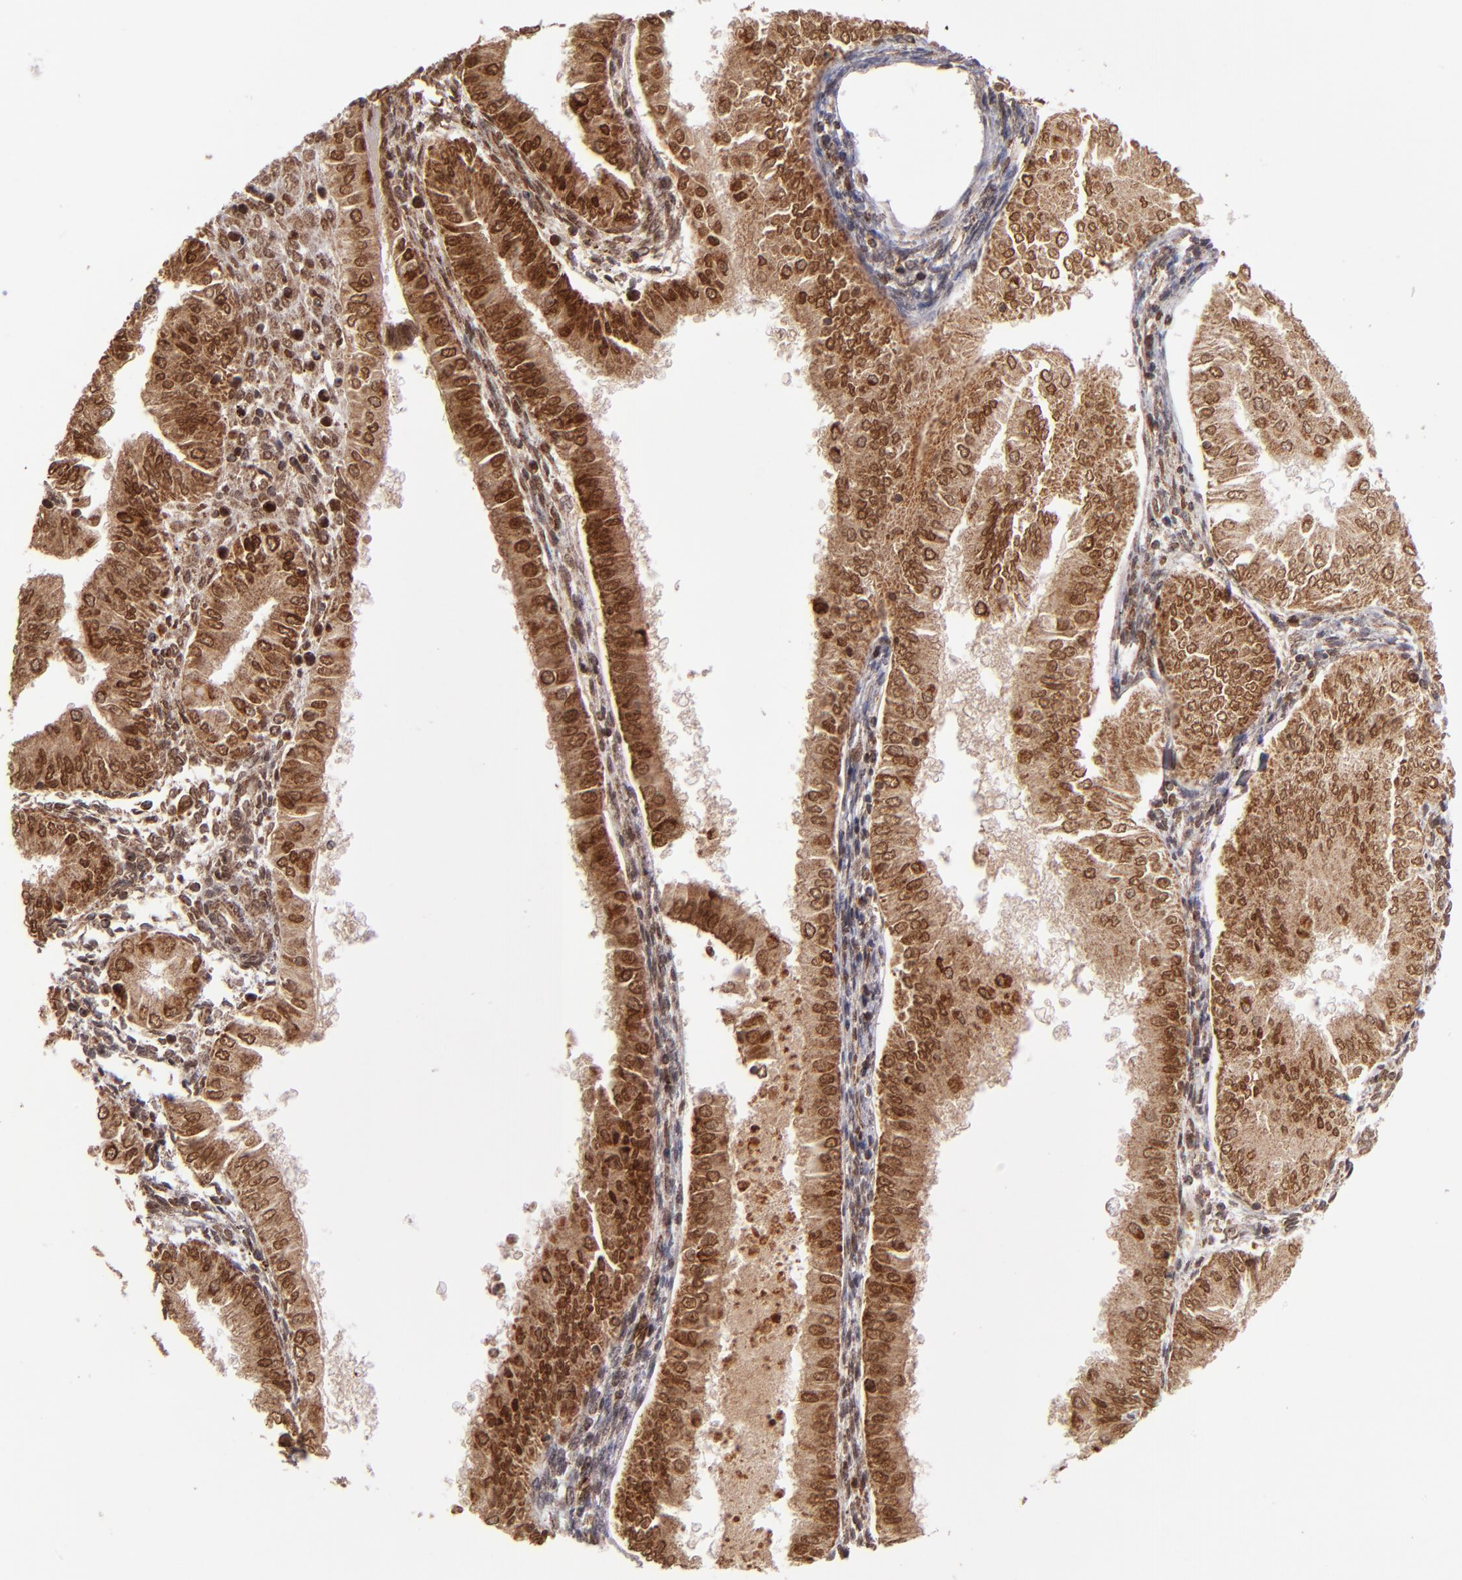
{"staining": {"intensity": "strong", "quantity": ">75%", "location": "cytoplasmic/membranous,nuclear"}, "tissue": "endometrial cancer", "cell_type": "Tumor cells", "image_type": "cancer", "snomed": [{"axis": "morphology", "description": "Adenocarcinoma, NOS"}, {"axis": "topography", "description": "Endometrium"}], "caption": "Immunohistochemical staining of human adenocarcinoma (endometrial) displays high levels of strong cytoplasmic/membranous and nuclear staining in approximately >75% of tumor cells. The staining was performed using DAB to visualize the protein expression in brown, while the nuclei were stained in blue with hematoxylin (Magnification: 20x).", "gene": "TOP1MT", "patient": {"sex": "female", "age": 53}}